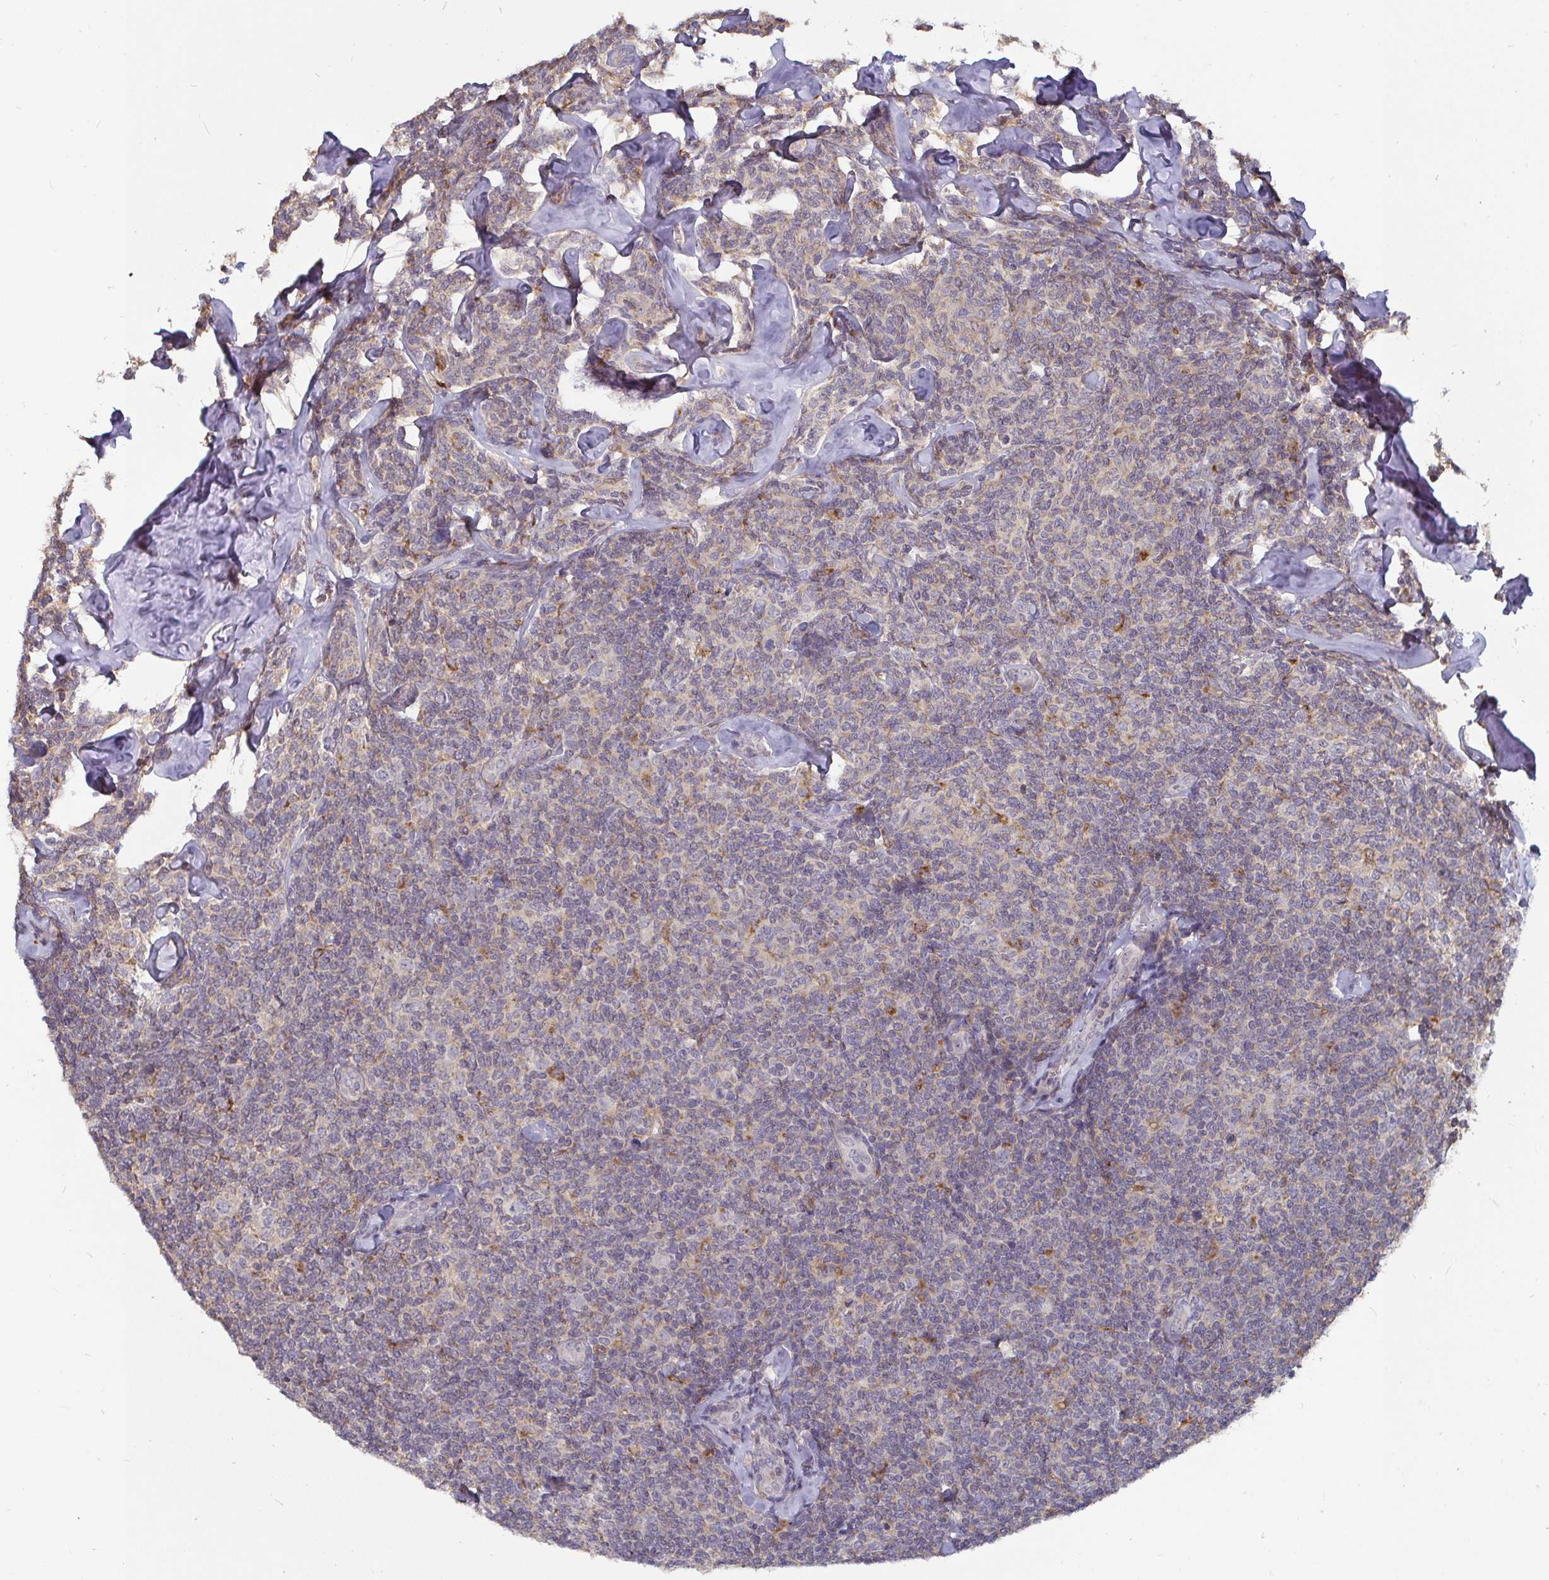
{"staining": {"intensity": "negative", "quantity": "none", "location": "none"}, "tissue": "lymphoma", "cell_type": "Tumor cells", "image_type": "cancer", "snomed": [{"axis": "morphology", "description": "Malignant lymphoma, non-Hodgkin's type, Low grade"}, {"axis": "topography", "description": "Lymph node"}], "caption": "Immunohistochemistry of human malignant lymphoma, non-Hodgkin's type (low-grade) exhibits no expression in tumor cells.", "gene": "CDH18", "patient": {"sex": "female", "age": 56}}